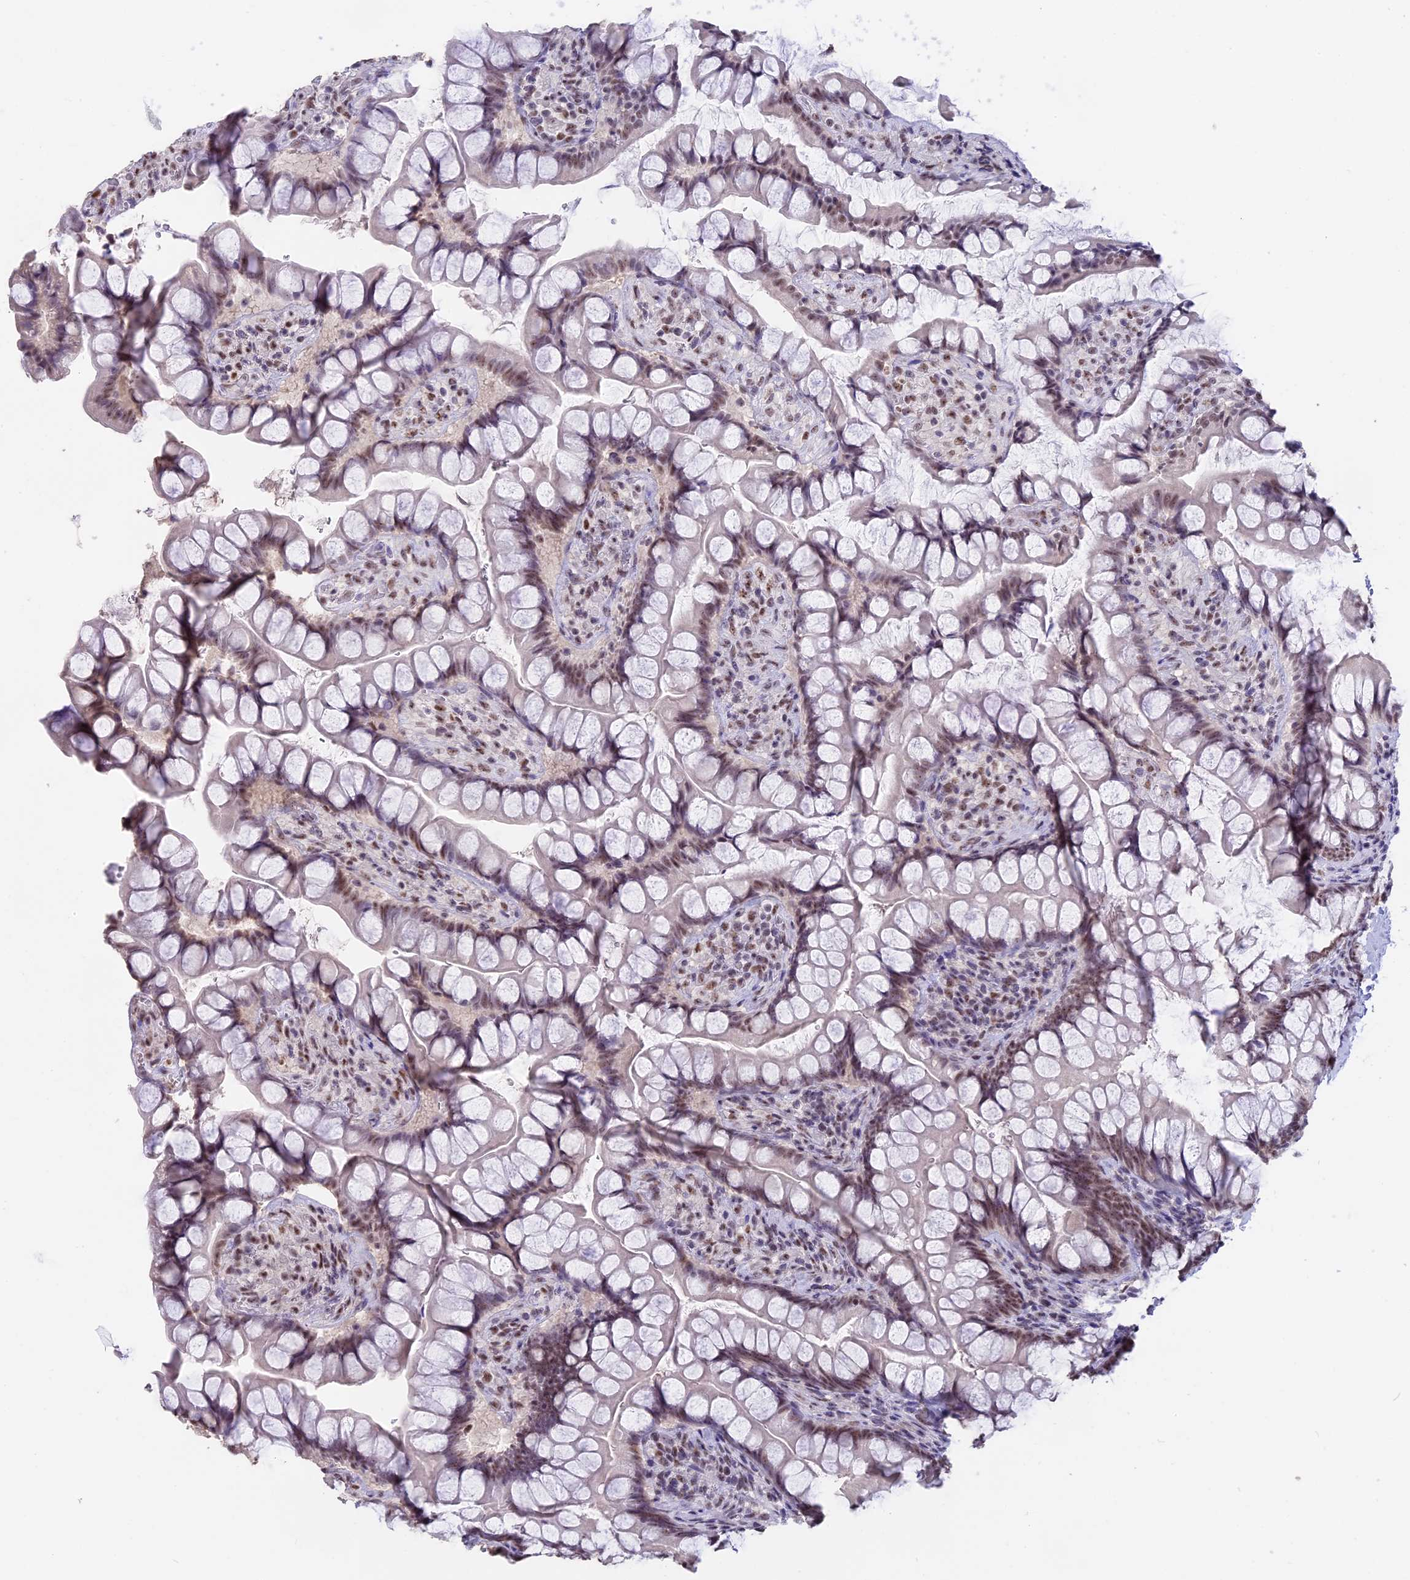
{"staining": {"intensity": "moderate", "quantity": "25%-75%", "location": "nuclear"}, "tissue": "small intestine", "cell_type": "Glandular cells", "image_type": "normal", "snomed": [{"axis": "morphology", "description": "Normal tissue, NOS"}, {"axis": "topography", "description": "Small intestine"}], "caption": "Protein expression by IHC demonstrates moderate nuclear expression in about 25%-75% of glandular cells in normal small intestine.", "gene": "SETD2", "patient": {"sex": "male", "age": 70}}